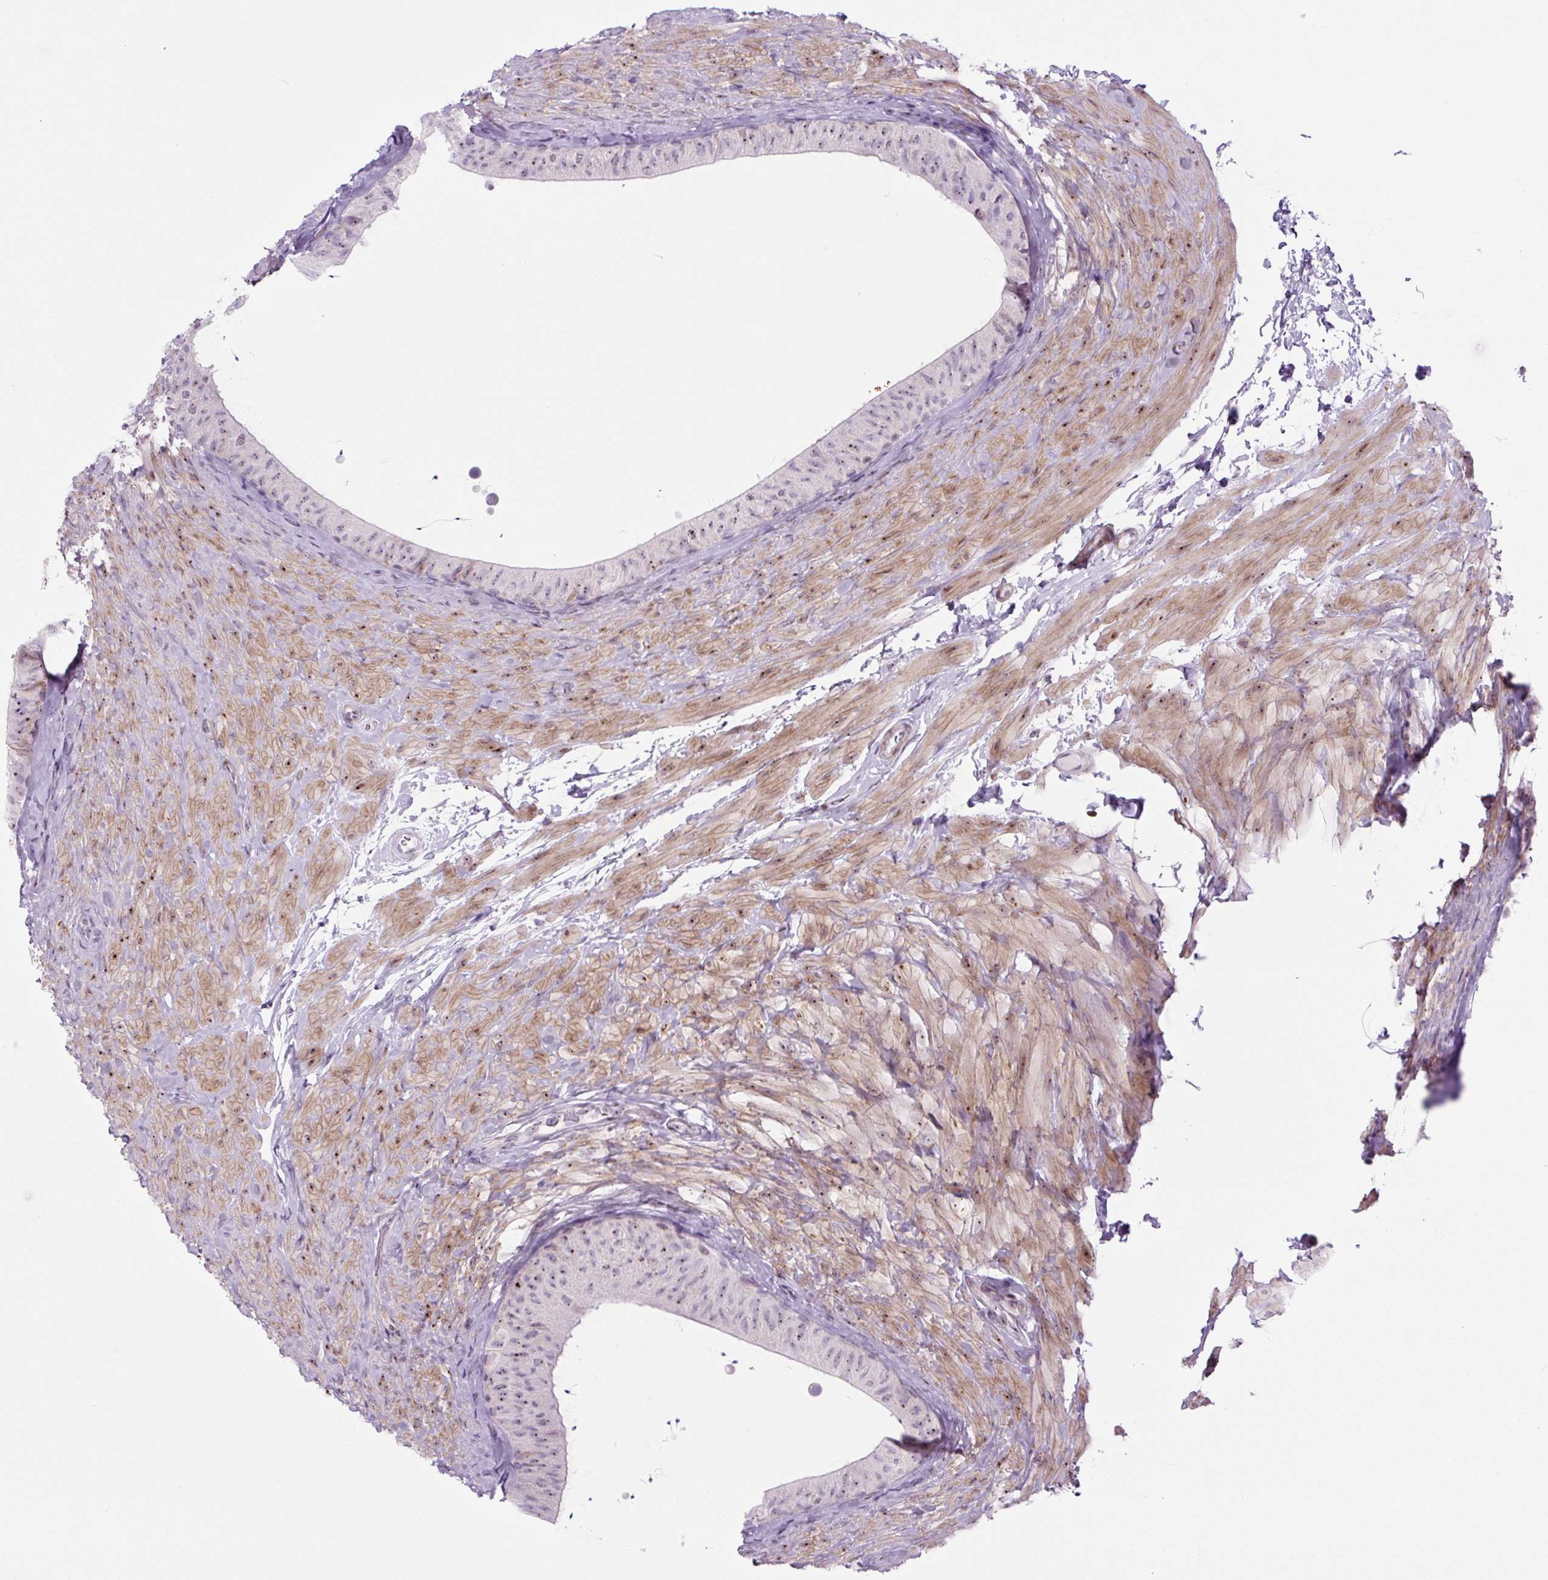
{"staining": {"intensity": "moderate", "quantity": "<25%", "location": "nuclear"}, "tissue": "epididymis", "cell_type": "Glandular cells", "image_type": "normal", "snomed": [{"axis": "morphology", "description": "Normal tissue, NOS"}, {"axis": "topography", "description": "Epididymis, spermatic cord, NOS"}, {"axis": "topography", "description": "Epididymis"}], "caption": "Protein analysis of unremarkable epididymis demonstrates moderate nuclear expression in approximately <25% of glandular cells. The protein of interest is stained brown, and the nuclei are stained in blue (DAB (3,3'-diaminobenzidine) IHC with brightfield microscopy, high magnification).", "gene": "RRS1", "patient": {"sex": "male", "age": 31}}